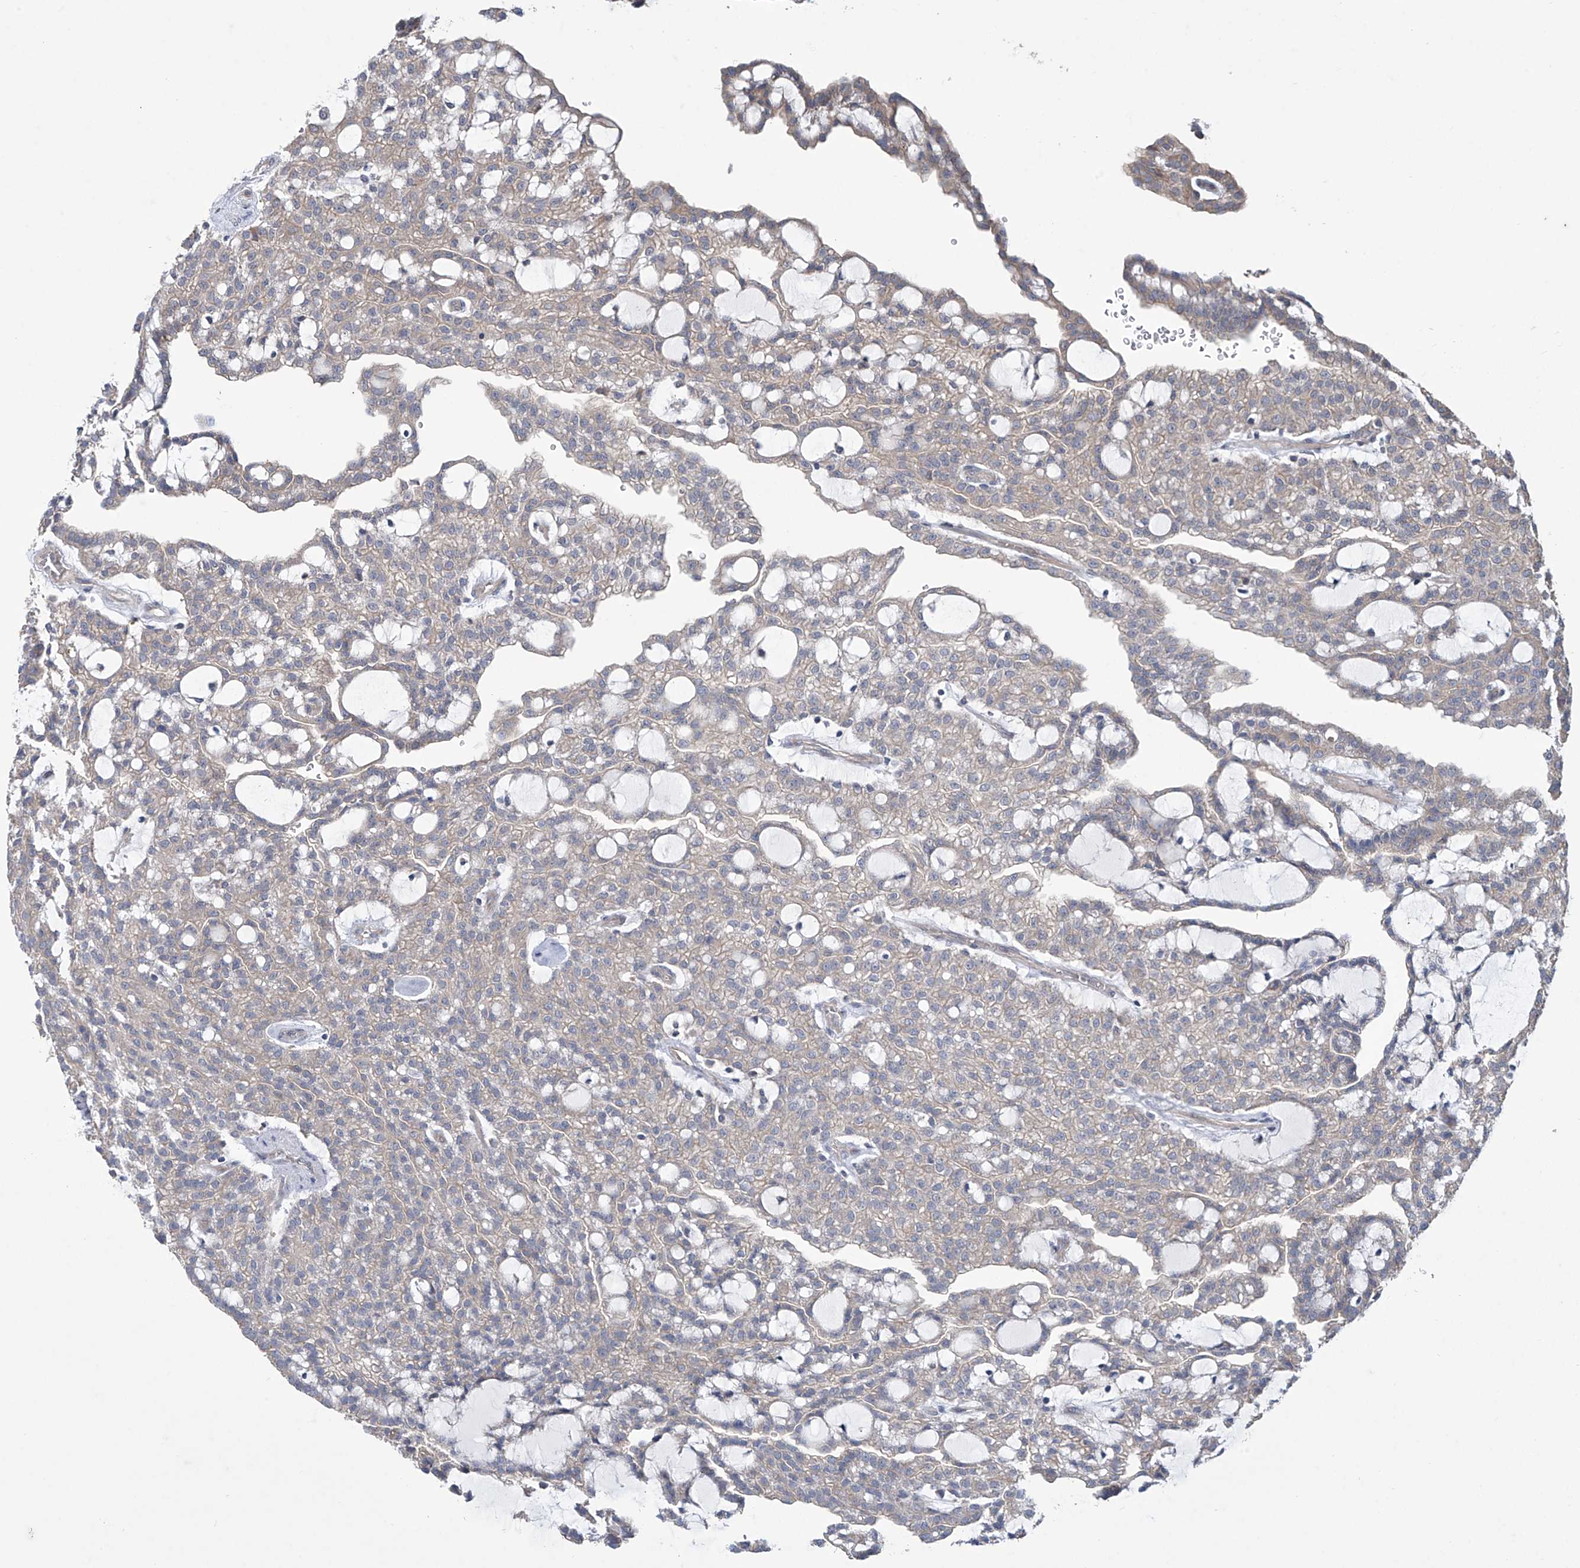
{"staining": {"intensity": "negative", "quantity": "none", "location": "none"}, "tissue": "renal cancer", "cell_type": "Tumor cells", "image_type": "cancer", "snomed": [{"axis": "morphology", "description": "Adenocarcinoma, NOS"}, {"axis": "topography", "description": "Kidney"}], "caption": "The immunohistochemistry (IHC) micrograph has no significant positivity in tumor cells of renal adenocarcinoma tissue.", "gene": "TRIM60", "patient": {"sex": "male", "age": 63}}